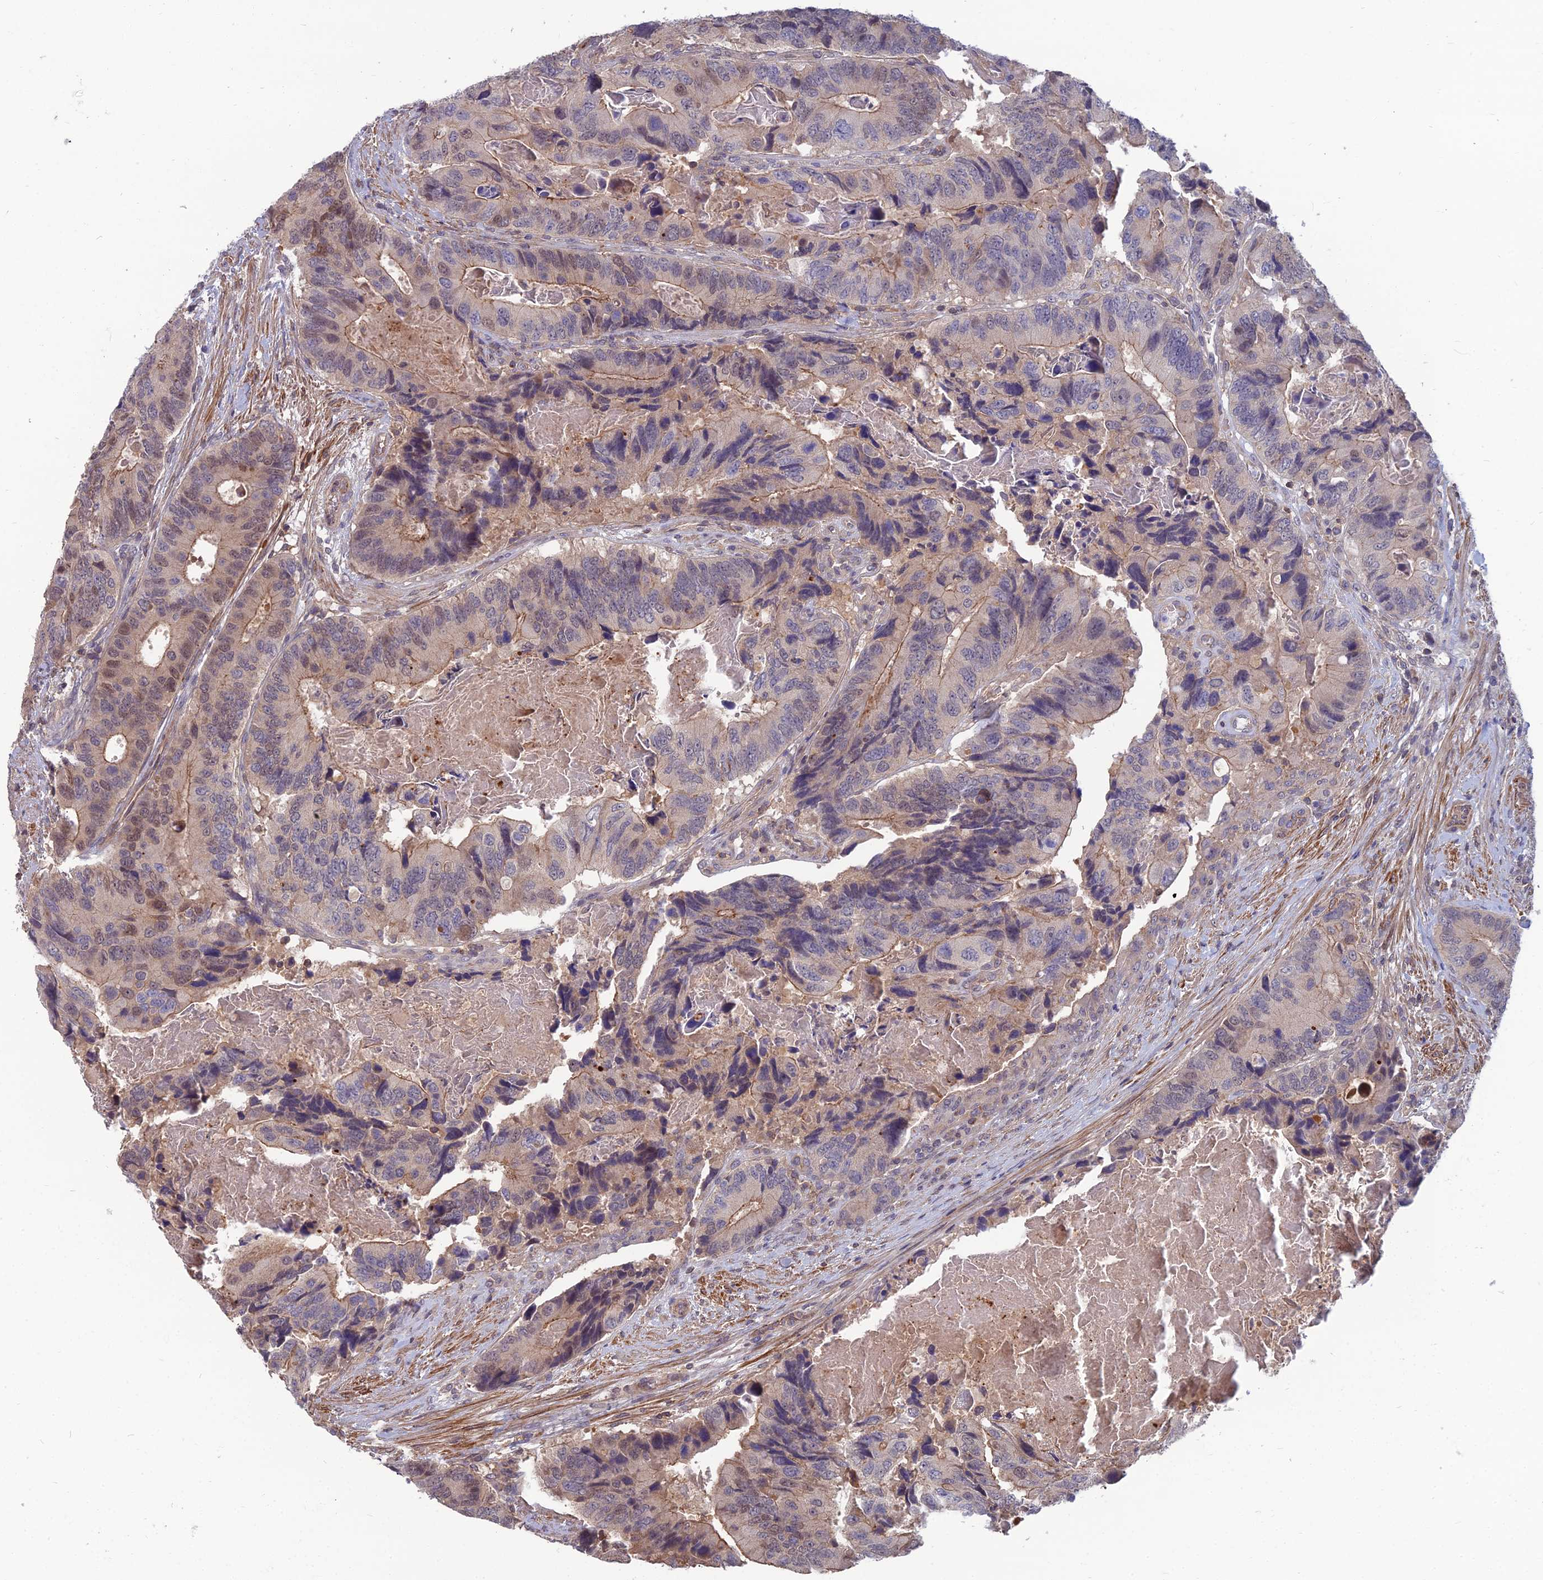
{"staining": {"intensity": "moderate", "quantity": "<25%", "location": "cytoplasmic/membranous,nuclear"}, "tissue": "colorectal cancer", "cell_type": "Tumor cells", "image_type": "cancer", "snomed": [{"axis": "morphology", "description": "Adenocarcinoma, NOS"}, {"axis": "topography", "description": "Colon"}], "caption": "The image shows immunohistochemical staining of adenocarcinoma (colorectal). There is moderate cytoplasmic/membranous and nuclear positivity is identified in approximately <25% of tumor cells.", "gene": "OPA3", "patient": {"sex": "male", "age": 84}}